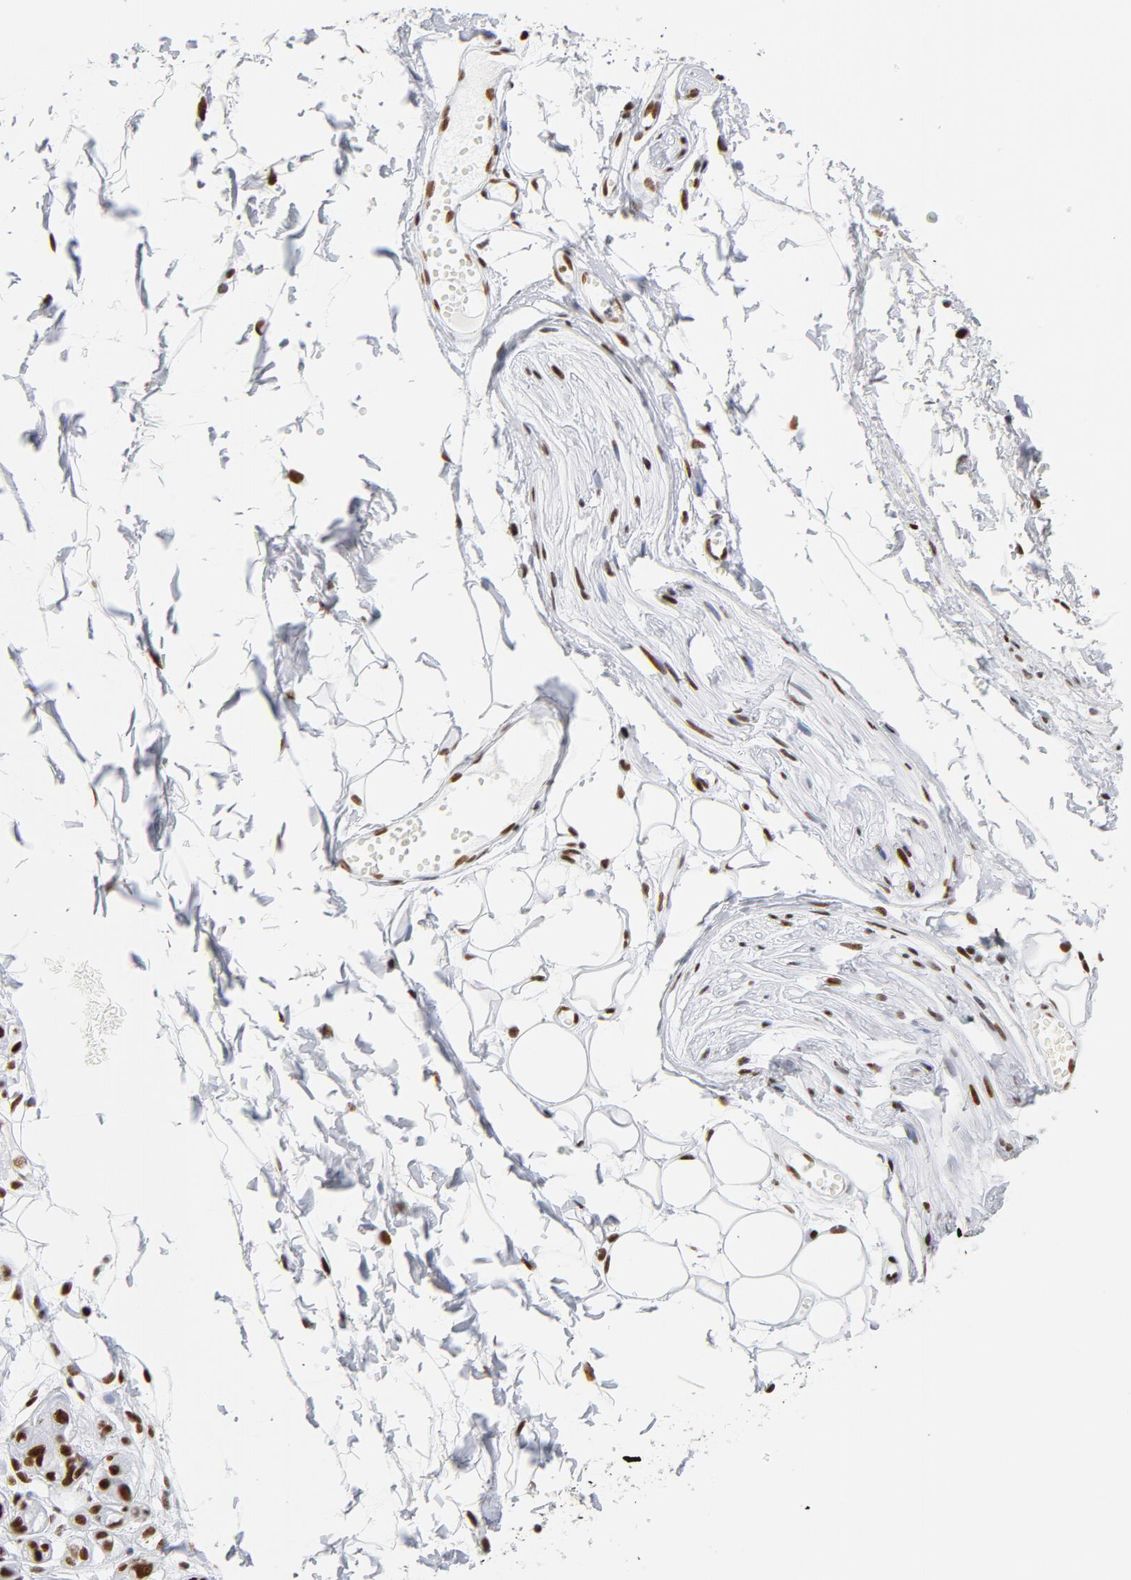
{"staining": {"intensity": "moderate", "quantity": "<25%", "location": "nuclear"}, "tissue": "adipose tissue", "cell_type": "Adipocytes", "image_type": "normal", "snomed": [{"axis": "morphology", "description": "Normal tissue, NOS"}, {"axis": "morphology", "description": "Inflammation, NOS"}, {"axis": "topography", "description": "Vascular tissue"}, {"axis": "topography", "description": "Salivary gland"}], "caption": "Adipocytes demonstrate low levels of moderate nuclear staining in about <25% of cells in unremarkable adipose tissue.", "gene": "XRCC5", "patient": {"sex": "female", "age": 75}}